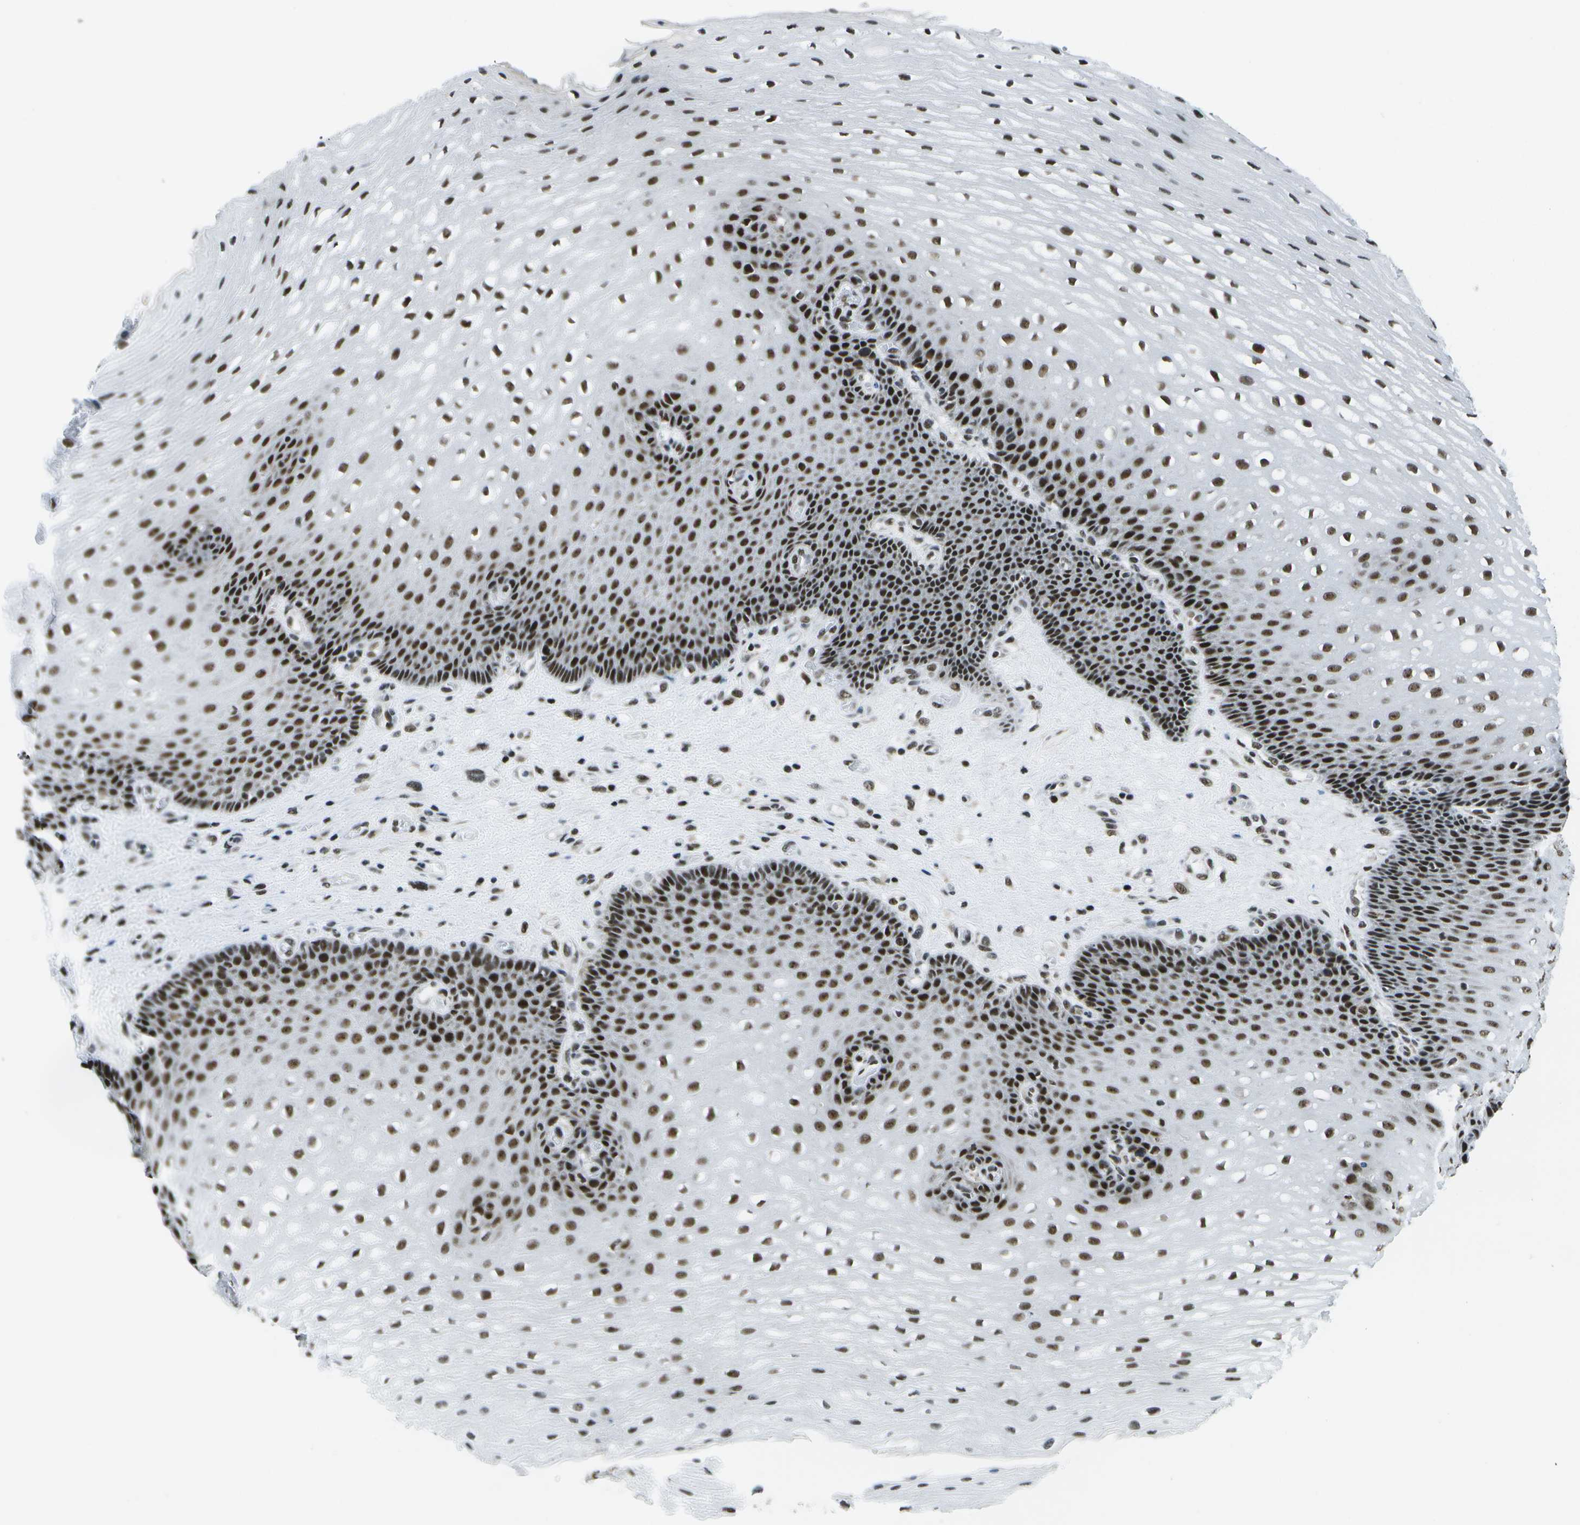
{"staining": {"intensity": "strong", "quantity": ">75%", "location": "nuclear"}, "tissue": "esophagus", "cell_type": "Squamous epithelial cells", "image_type": "normal", "snomed": [{"axis": "morphology", "description": "Normal tissue, NOS"}, {"axis": "topography", "description": "Esophagus"}], "caption": "Squamous epithelial cells demonstrate high levels of strong nuclear expression in about >75% of cells in normal esophagus.", "gene": "NSRP1", "patient": {"sex": "male", "age": 48}}